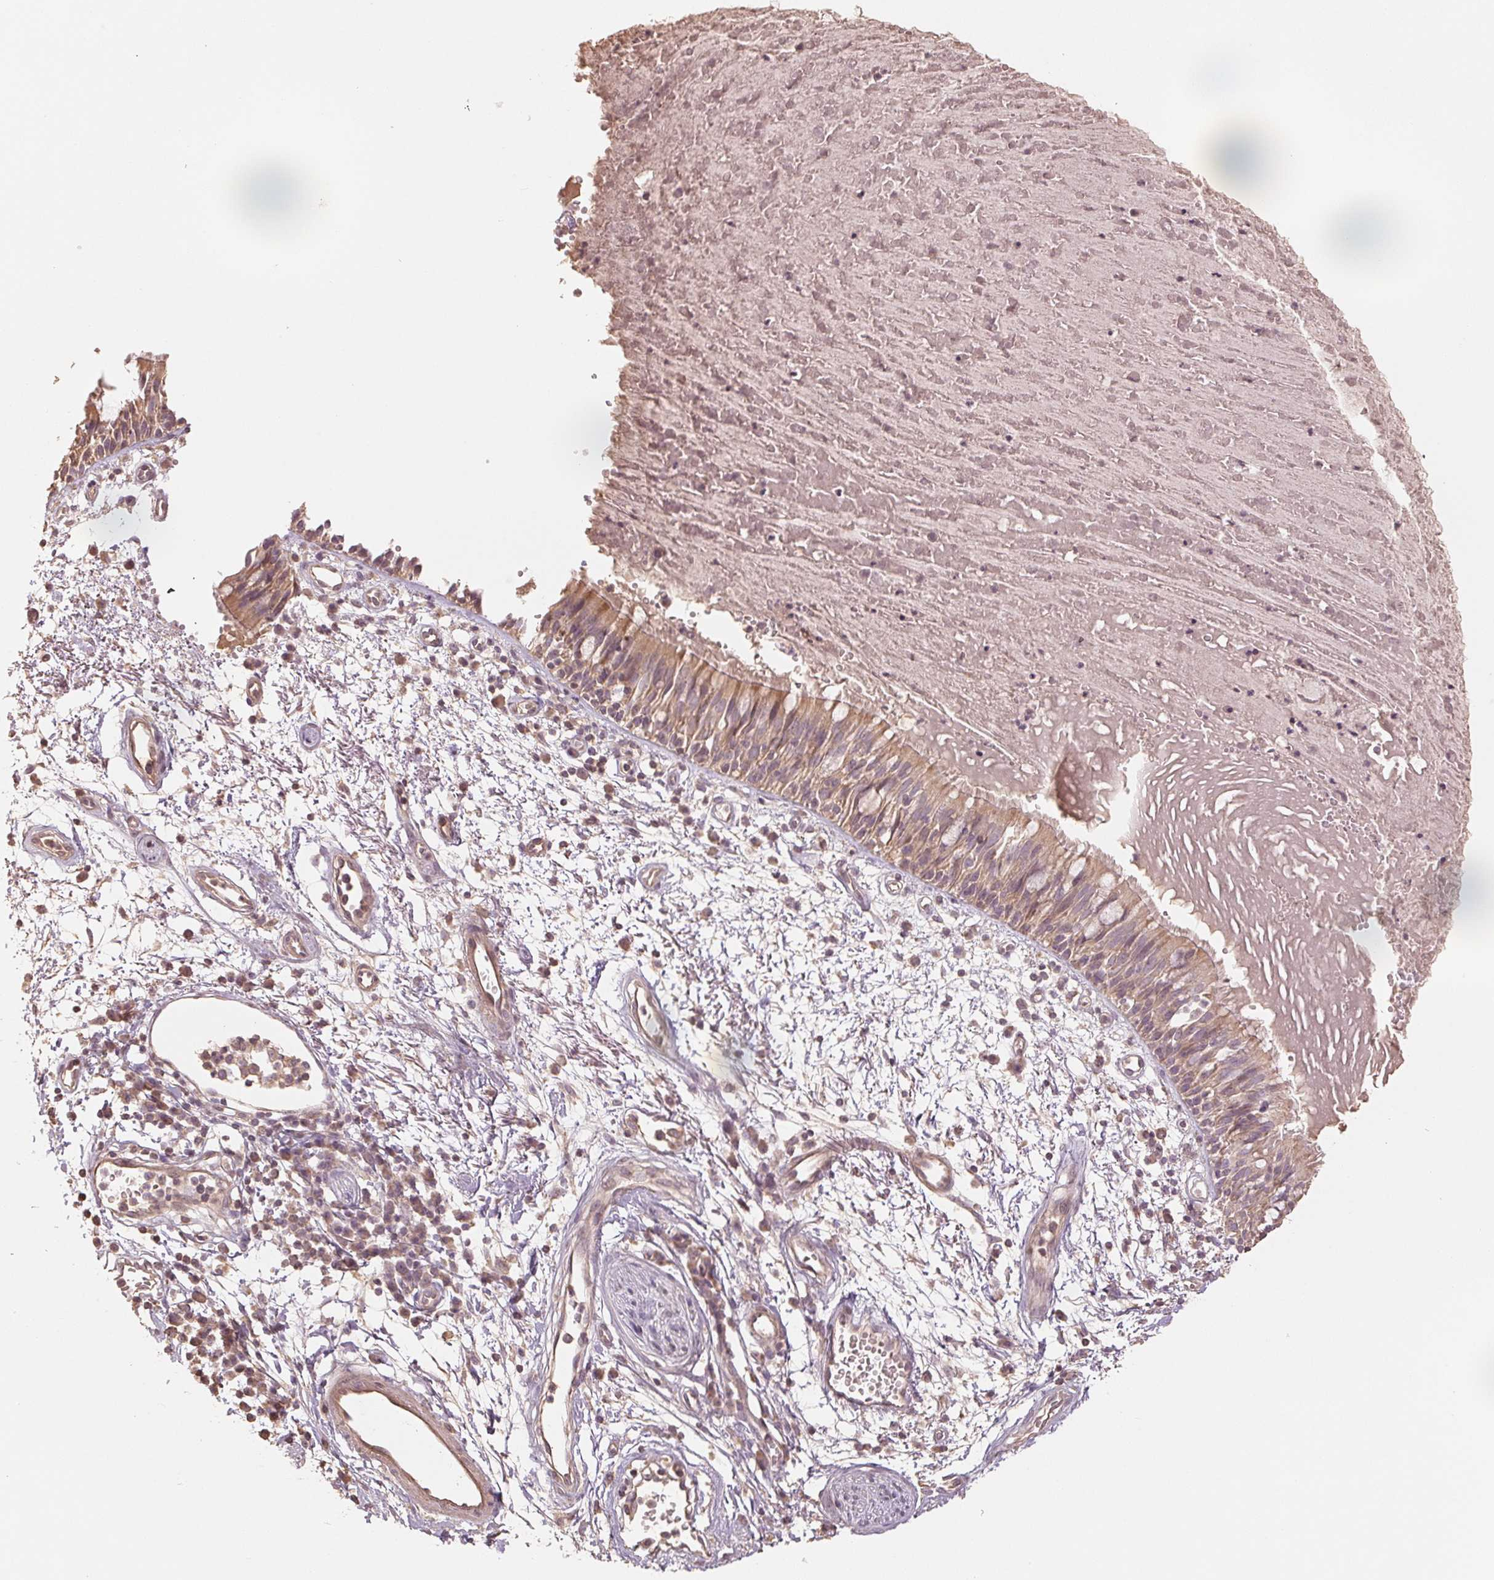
{"staining": {"intensity": "moderate", "quantity": ">75%", "location": "cytoplasmic/membranous"}, "tissue": "bronchus", "cell_type": "Respiratory epithelial cells", "image_type": "normal", "snomed": [{"axis": "morphology", "description": "Normal tissue, NOS"}, {"axis": "morphology", "description": "Squamous cell carcinoma, NOS"}, {"axis": "topography", "description": "Cartilage tissue"}, {"axis": "topography", "description": "Bronchus"}, {"axis": "topography", "description": "Lung"}], "caption": "Respiratory epithelial cells show moderate cytoplasmic/membranous staining in about >75% of cells in unremarkable bronchus. (Brightfield microscopy of DAB IHC at high magnification).", "gene": "COX14", "patient": {"sex": "male", "age": 66}}